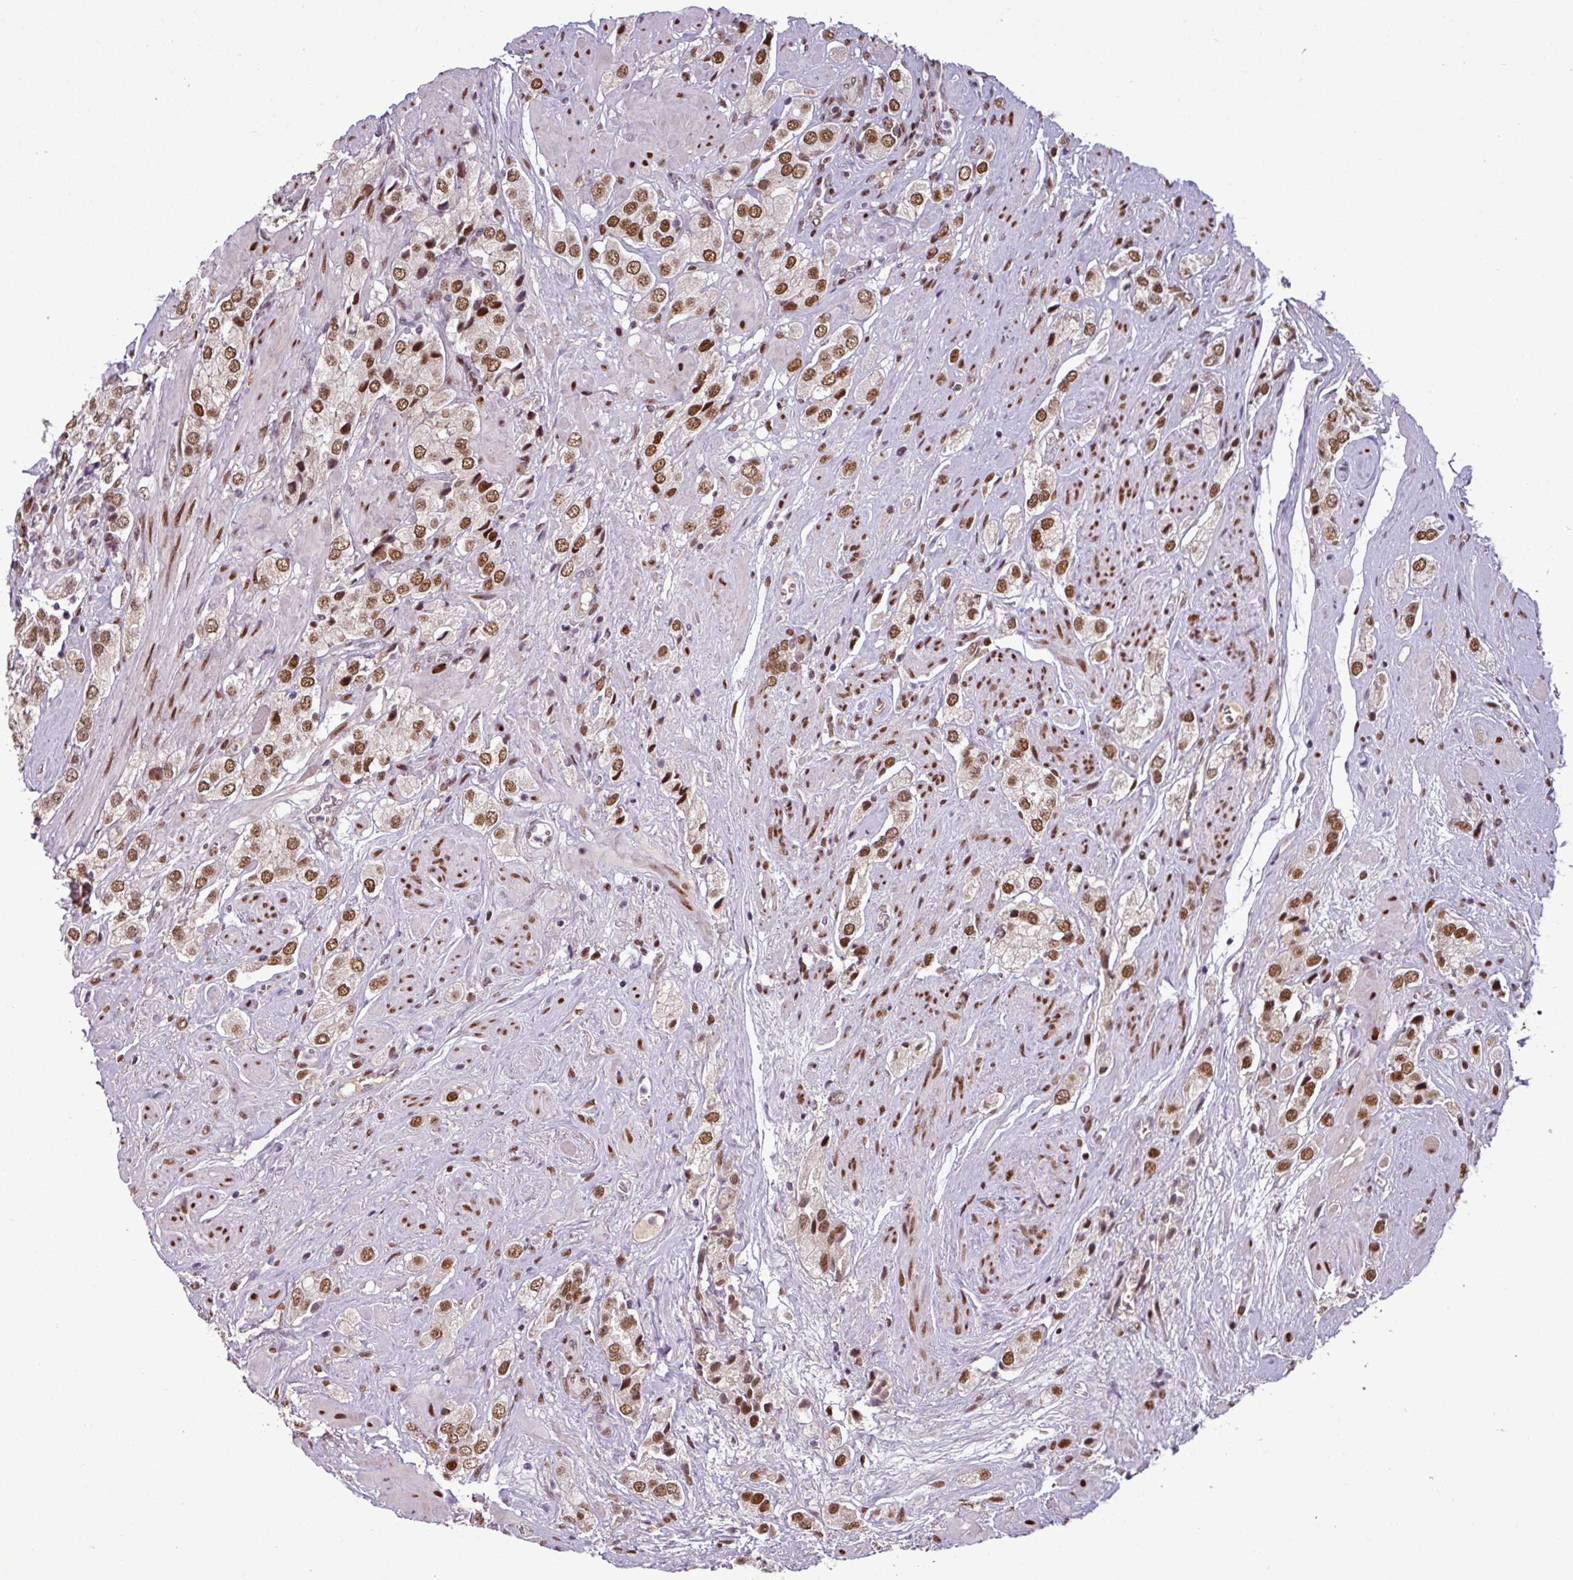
{"staining": {"intensity": "moderate", "quantity": ">75%", "location": "nuclear"}, "tissue": "prostate cancer", "cell_type": "Tumor cells", "image_type": "cancer", "snomed": [{"axis": "morphology", "description": "Adenocarcinoma, High grade"}, {"axis": "topography", "description": "Prostate and seminal vesicle, NOS"}], "caption": "High-magnification brightfield microscopy of prostate adenocarcinoma (high-grade) stained with DAB (3,3'-diaminobenzidine) (brown) and counterstained with hematoxylin (blue). tumor cells exhibit moderate nuclear staining is present in about>75% of cells.", "gene": "IRF2BPL", "patient": {"sex": "male", "age": 64}}